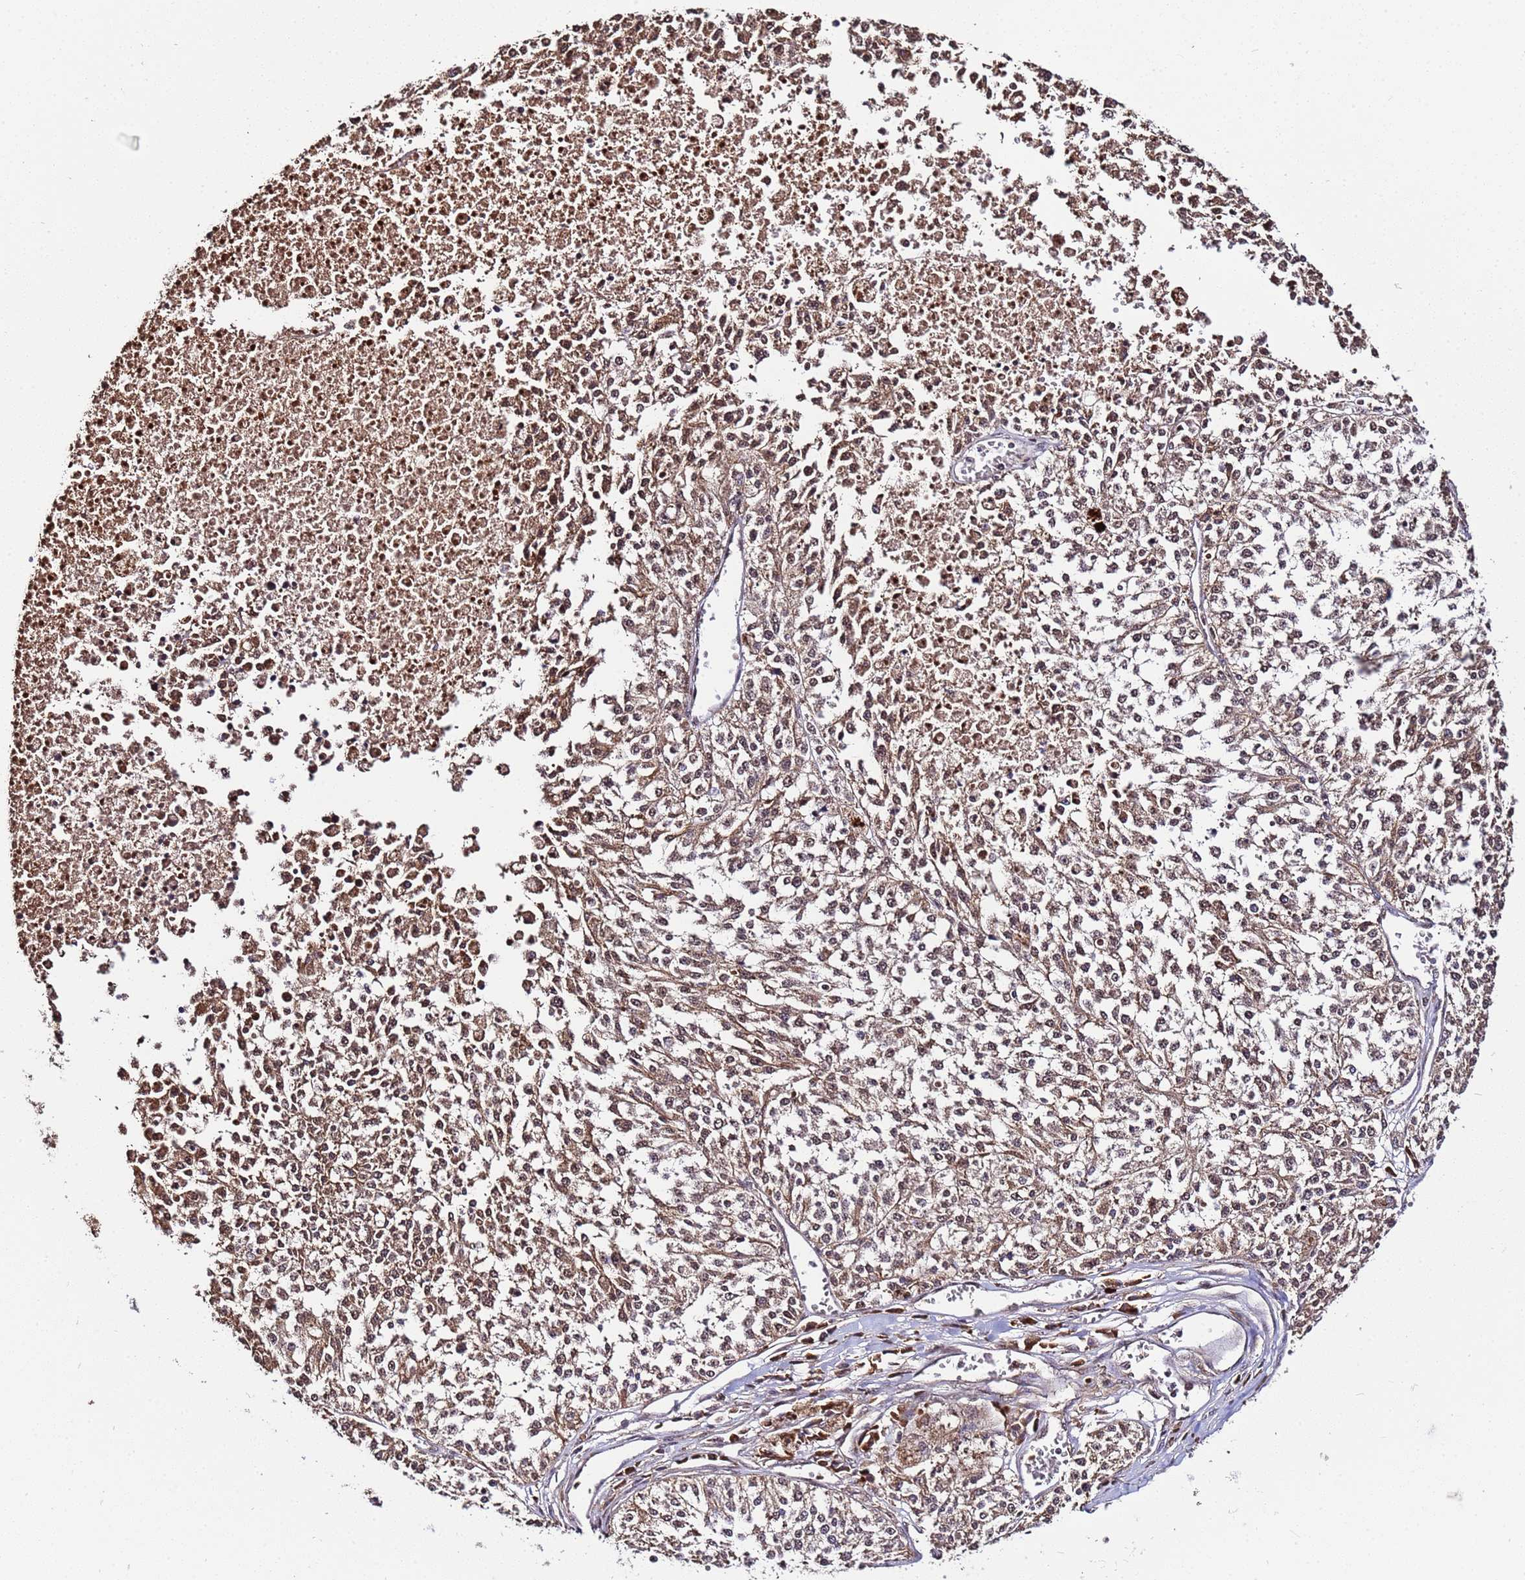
{"staining": {"intensity": "moderate", "quantity": ">75%", "location": "cytoplasmic/membranous"}, "tissue": "melanoma", "cell_type": "Tumor cells", "image_type": "cancer", "snomed": [{"axis": "morphology", "description": "Malignant melanoma, NOS"}, {"axis": "topography", "description": "Skin"}], "caption": "Malignant melanoma tissue reveals moderate cytoplasmic/membranous staining in about >75% of tumor cells, visualized by immunohistochemistry.", "gene": "WNK4", "patient": {"sex": "female", "age": 64}}